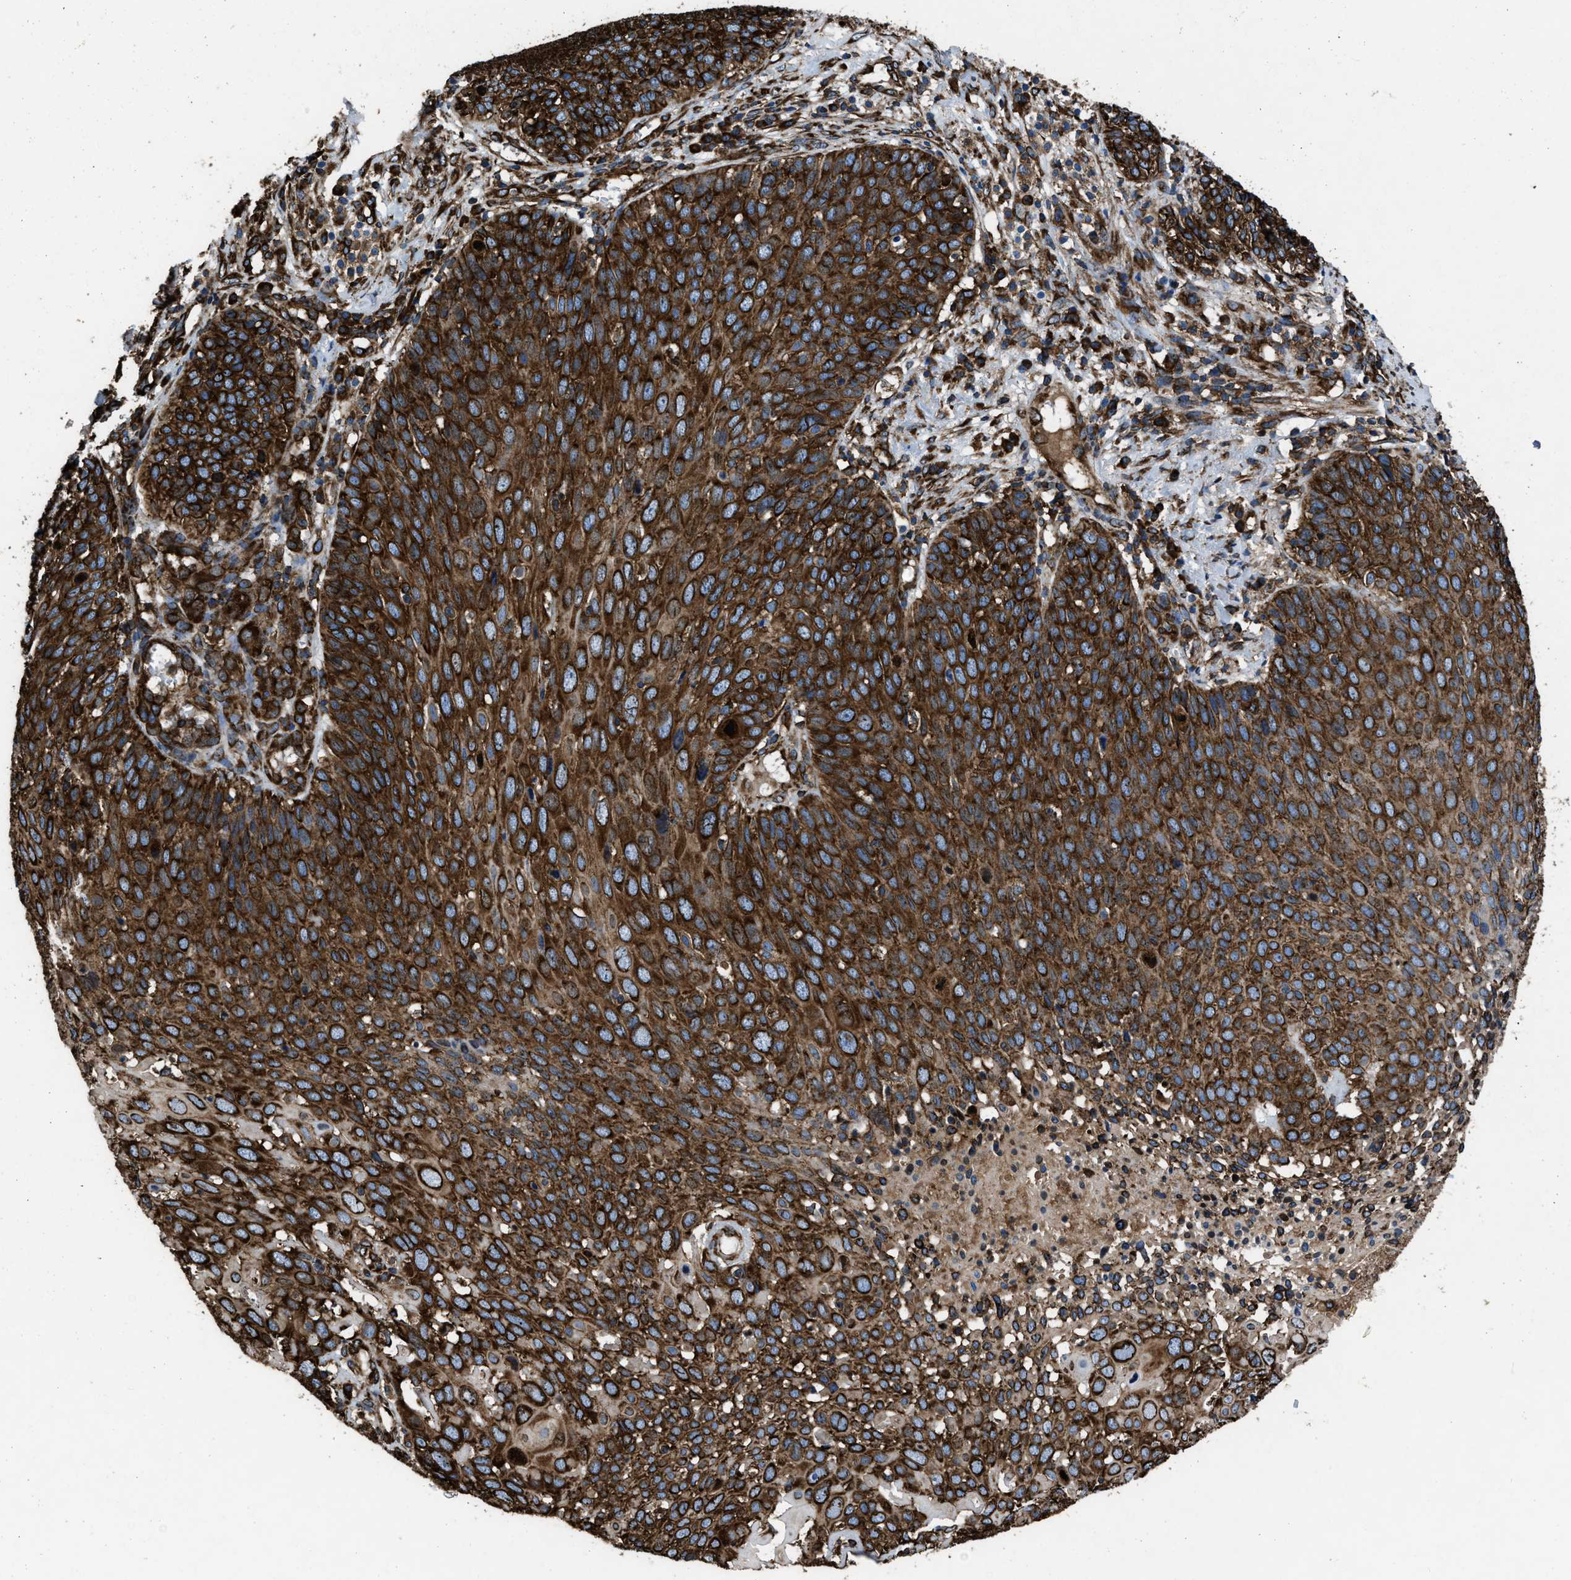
{"staining": {"intensity": "strong", "quantity": ">75%", "location": "cytoplasmic/membranous"}, "tissue": "cervical cancer", "cell_type": "Tumor cells", "image_type": "cancer", "snomed": [{"axis": "morphology", "description": "Squamous cell carcinoma, NOS"}, {"axis": "topography", "description": "Cervix"}], "caption": "Cervical cancer (squamous cell carcinoma) stained with a brown dye demonstrates strong cytoplasmic/membranous positive staining in approximately >75% of tumor cells.", "gene": "CAPRIN1", "patient": {"sex": "female", "age": 74}}